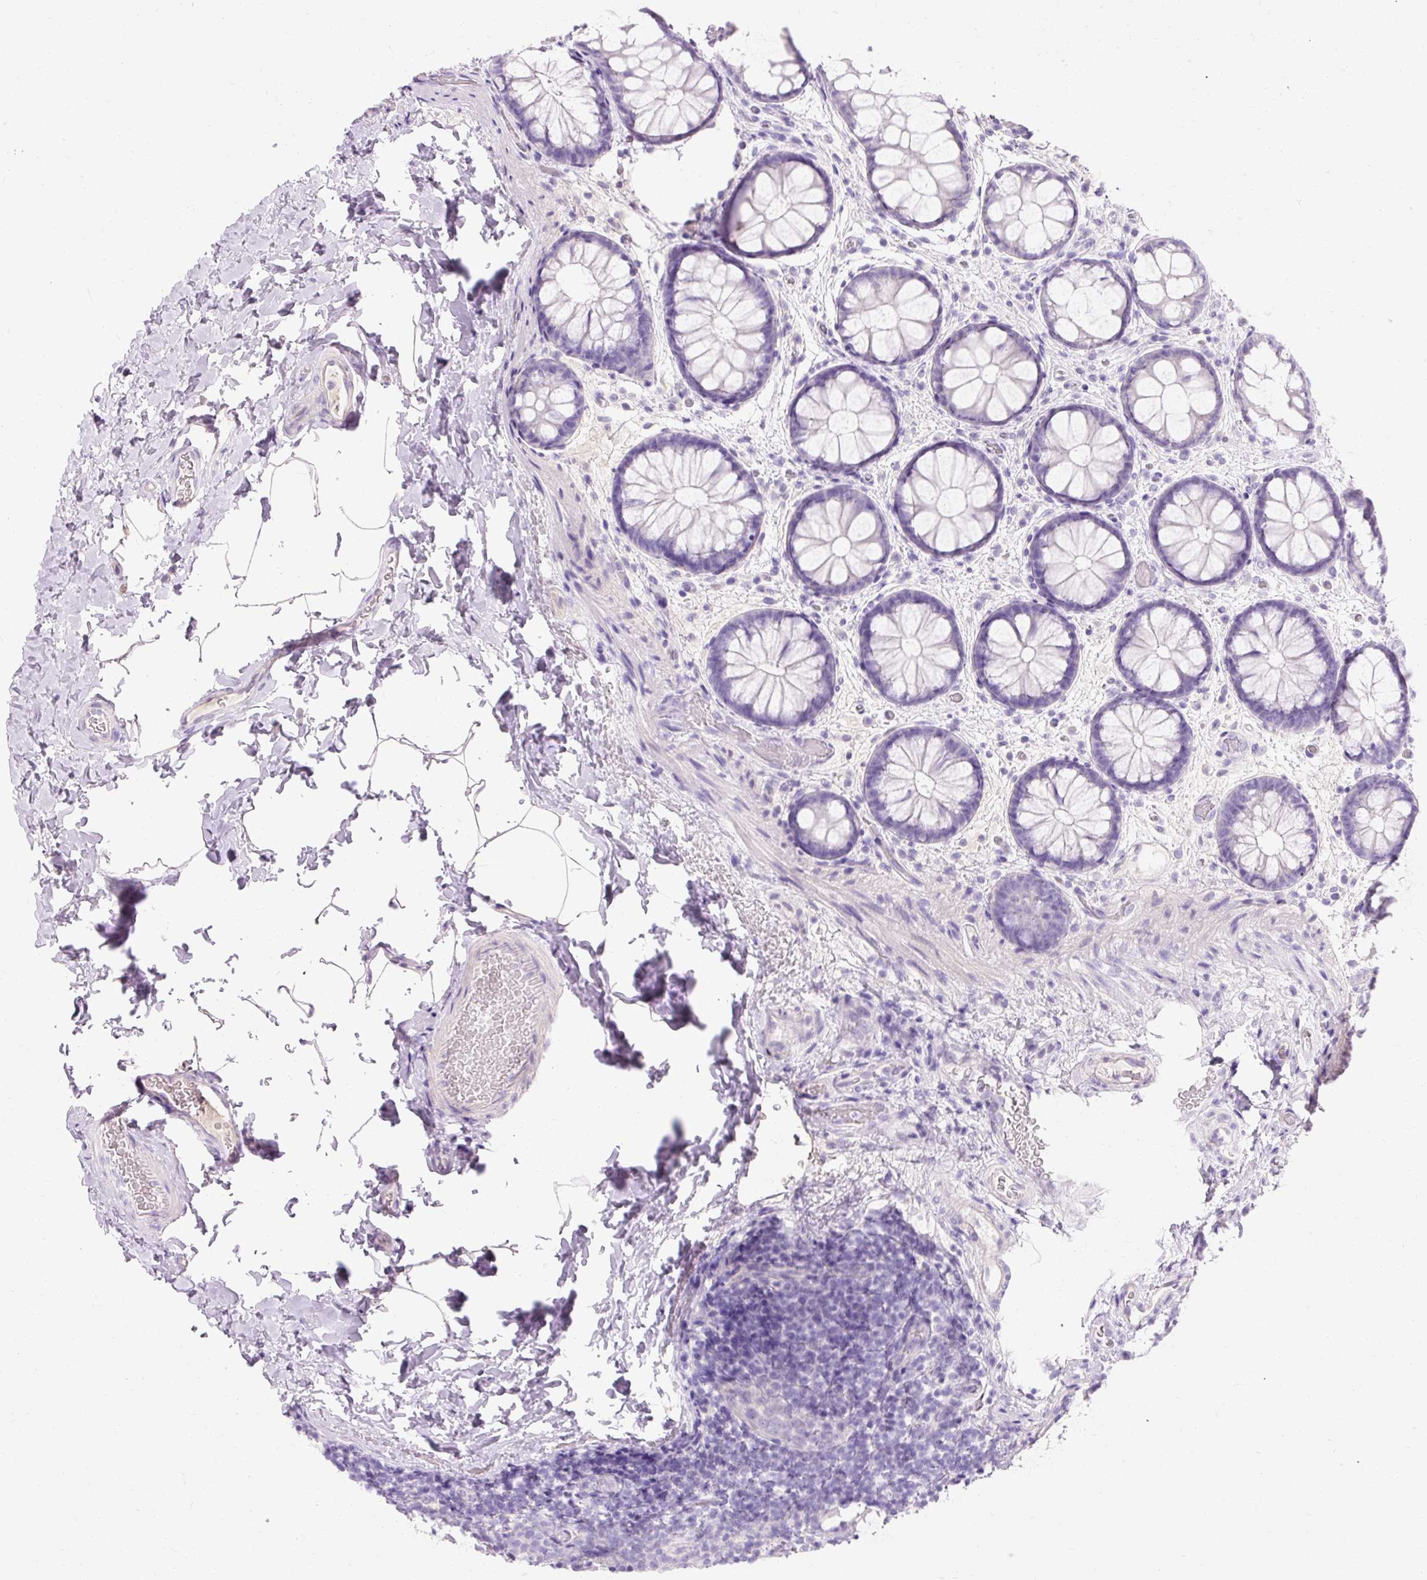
{"staining": {"intensity": "negative", "quantity": "none", "location": "none"}, "tissue": "colon", "cell_type": "Endothelial cells", "image_type": "normal", "snomed": [{"axis": "morphology", "description": "Normal tissue, NOS"}, {"axis": "topography", "description": "Colon"}], "caption": "Immunohistochemistry (IHC) micrograph of benign human colon stained for a protein (brown), which shows no positivity in endothelial cells.", "gene": "TMEM213", "patient": {"sex": "male", "age": 46}}